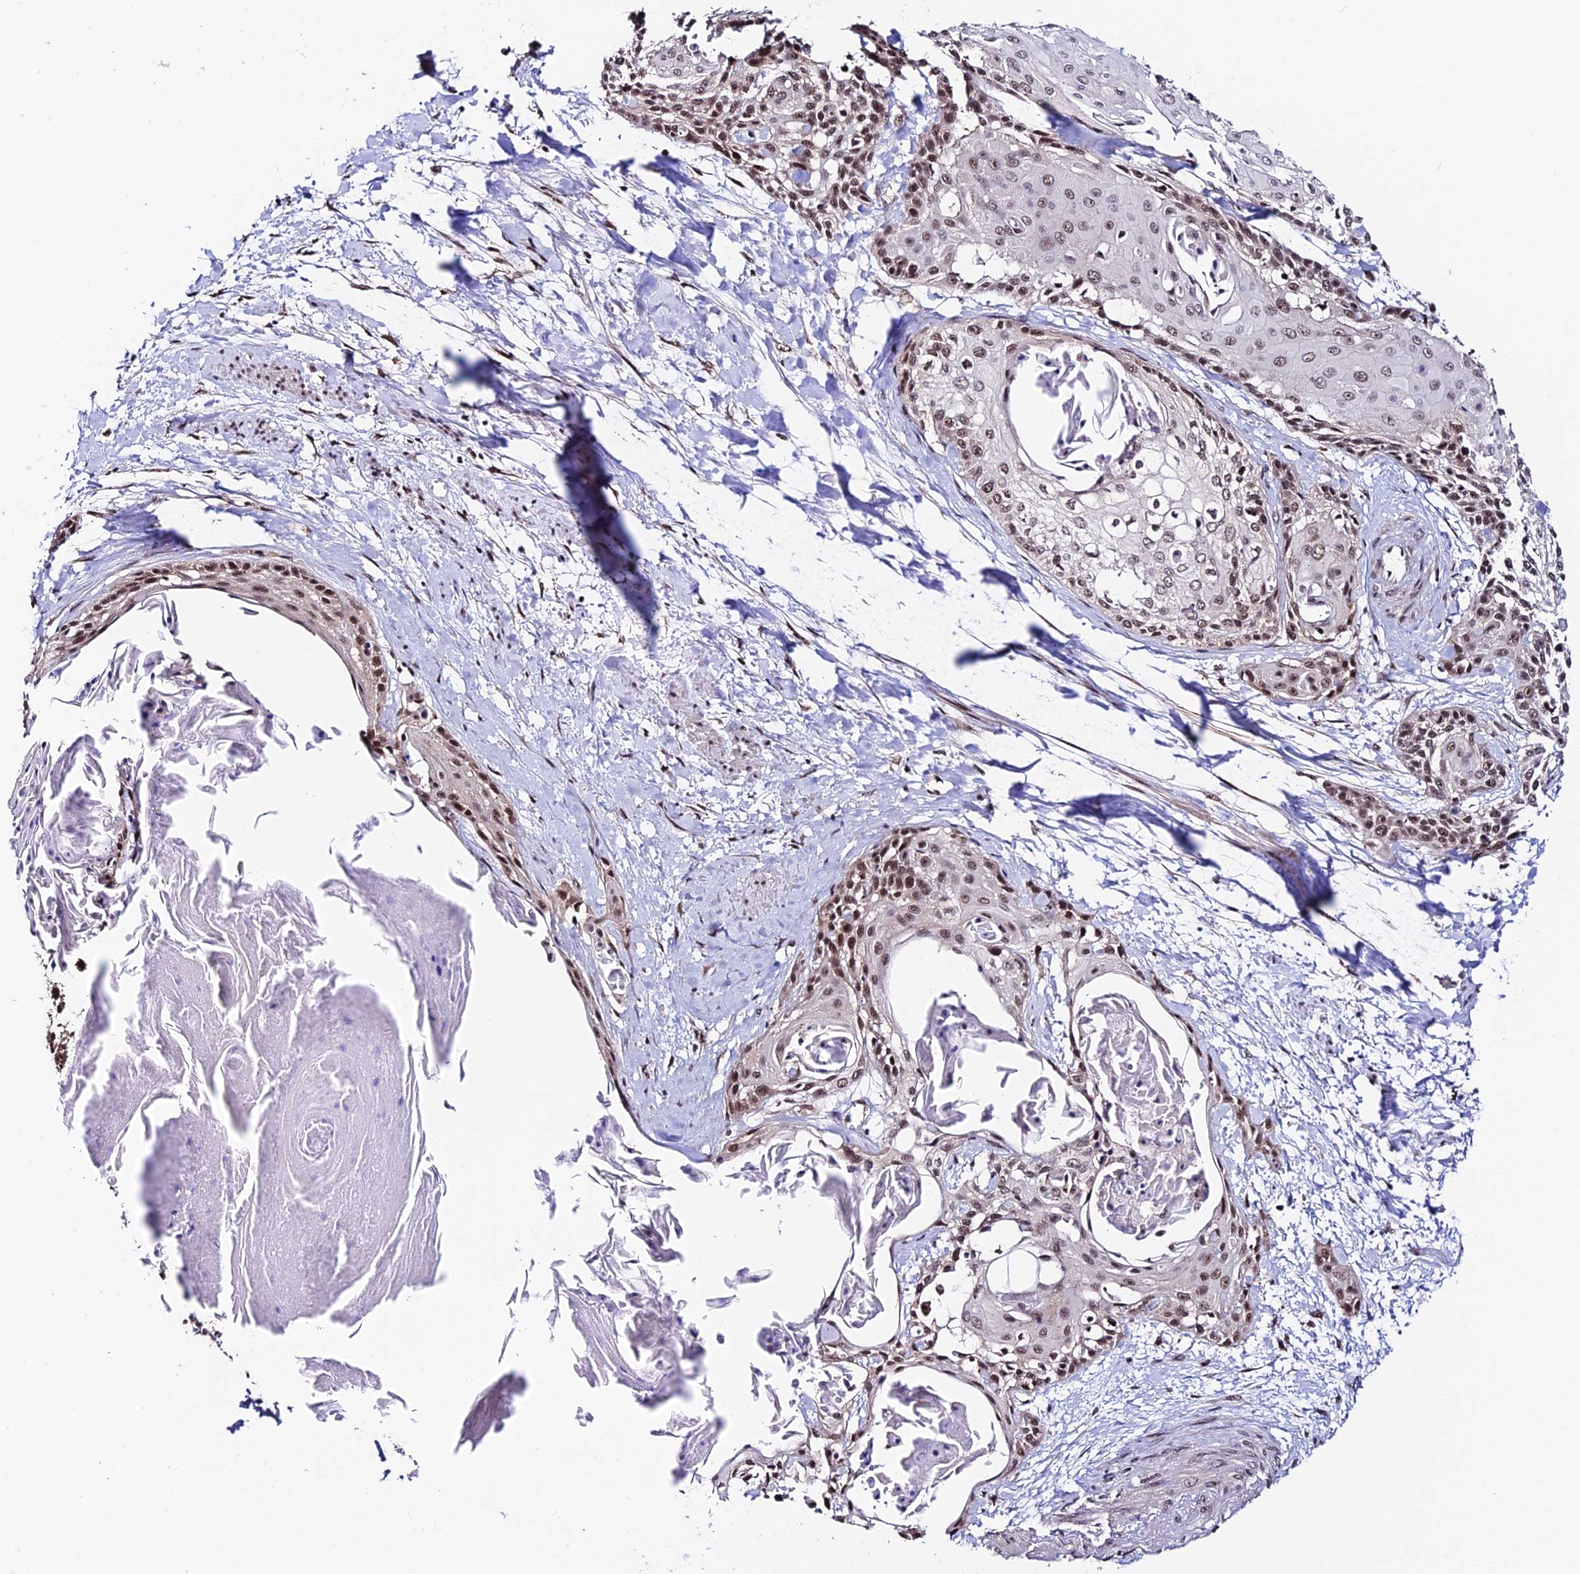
{"staining": {"intensity": "moderate", "quantity": ">75%", "location": "nuclear"}, "tissue": "cervical cancer", "cell_type": "Tumor cells", "image_type": "cancer", "snomed": [{"axis": "morphology", "description": "Squamous cell carcinoma, NOS"}, {"axis": "topography", "description": "Cervix"}], "caption": "A medium amount of moderate nuclear expression is present in about >75% of tumor cells in cervical squamous cell carcinoma tissue.", "gene": "RBM42", "patient": {"sex": "female", "age": 57}}